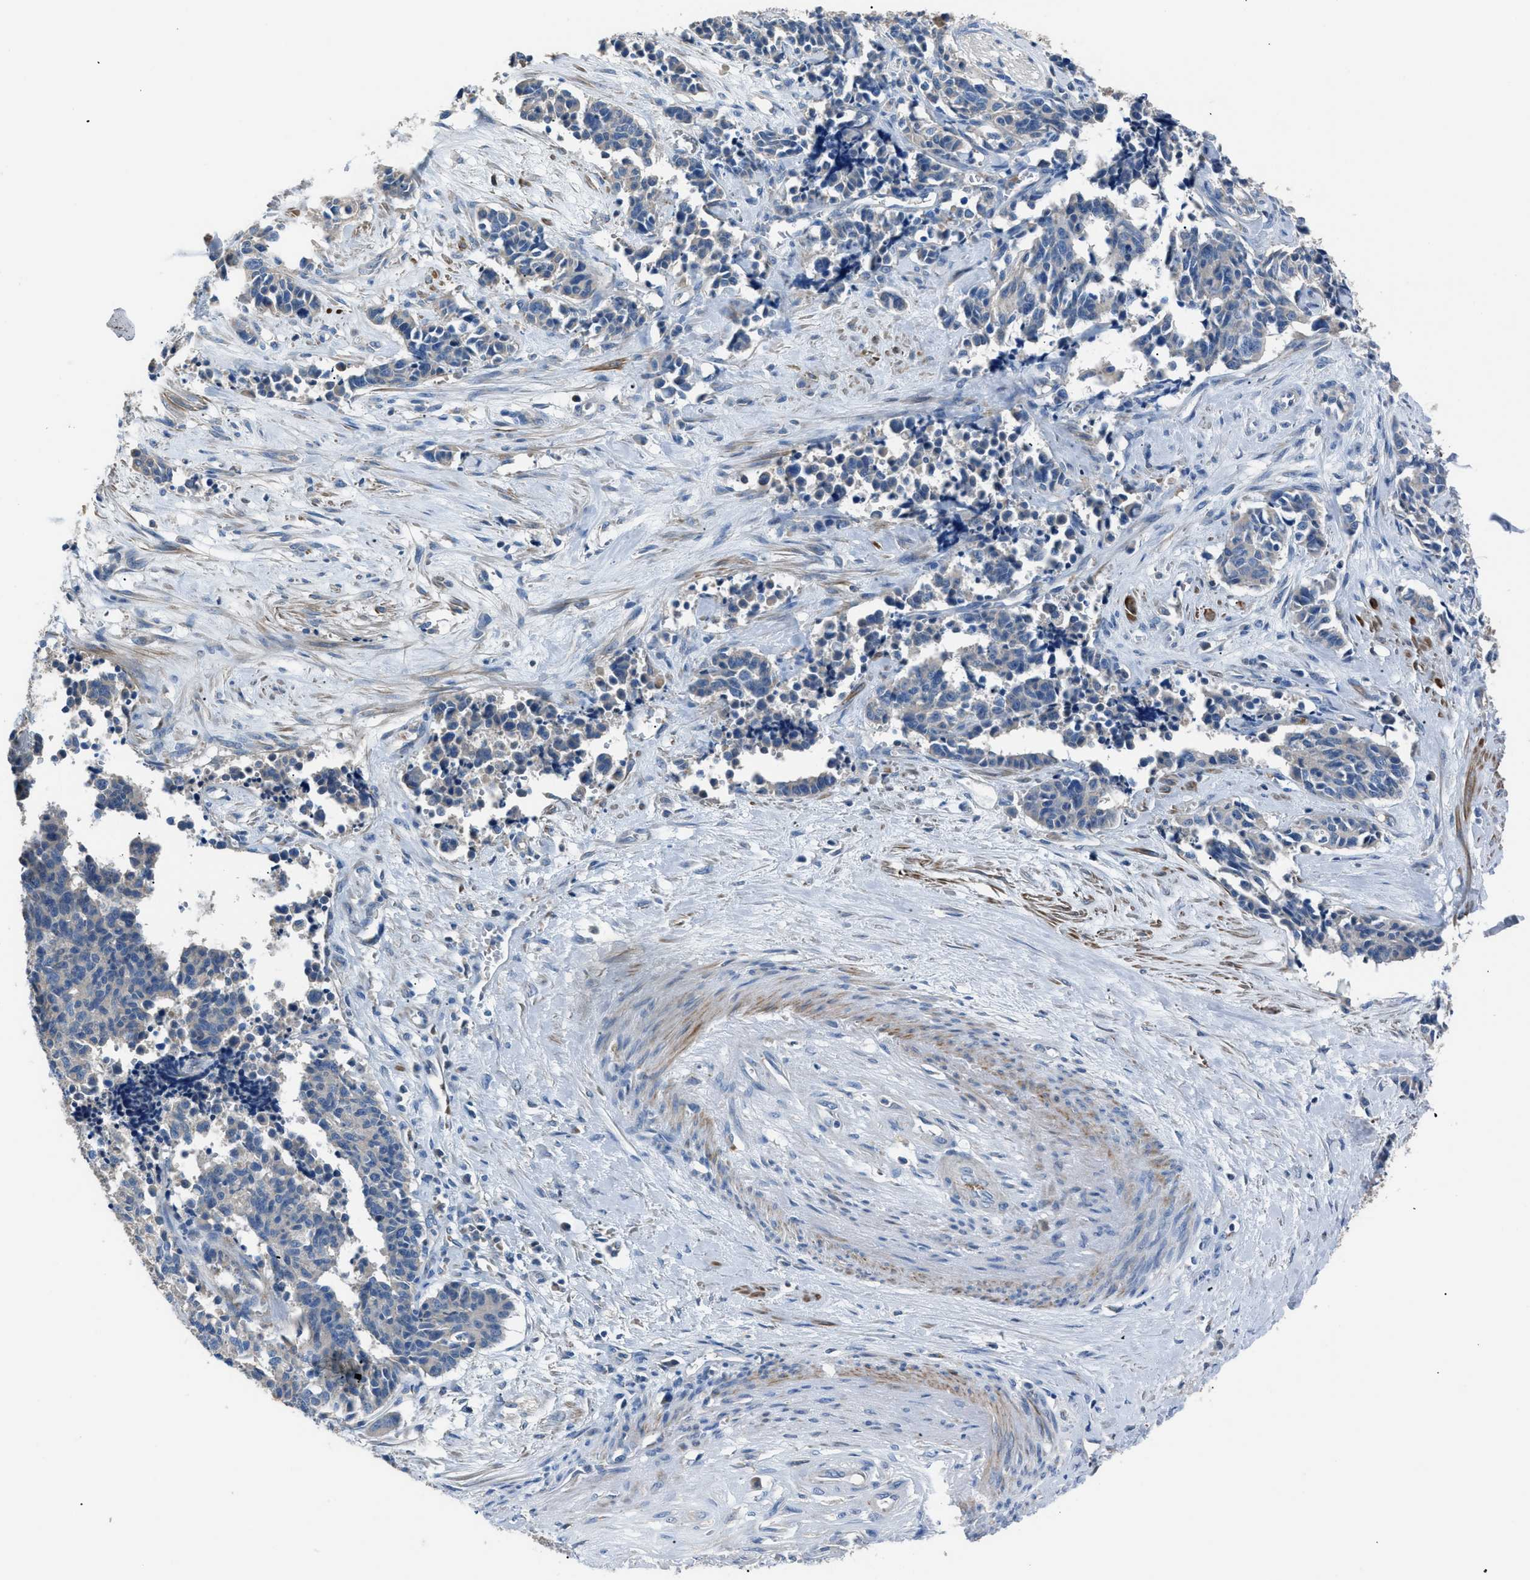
{"staining": {"intensity": "negative", "quantity": "none", "location": "none"}, "tissue": "cervical cancer", "cell_type": "Tumor cells", "image_type": "cancer", "snomed": [{"axis": "morphology", "description": "Squamous cell carcinoma, NOS"}, {"axis": "topography", "description": "Cervix"}], "caption": "Human squamous cell carcinoma (cervical) stained for a protein using immunohistochemistry (IHC) reveals no expression in tumor cells.", "gene": "SGCZ", "patient": {"sex": "female", "age": 35}}